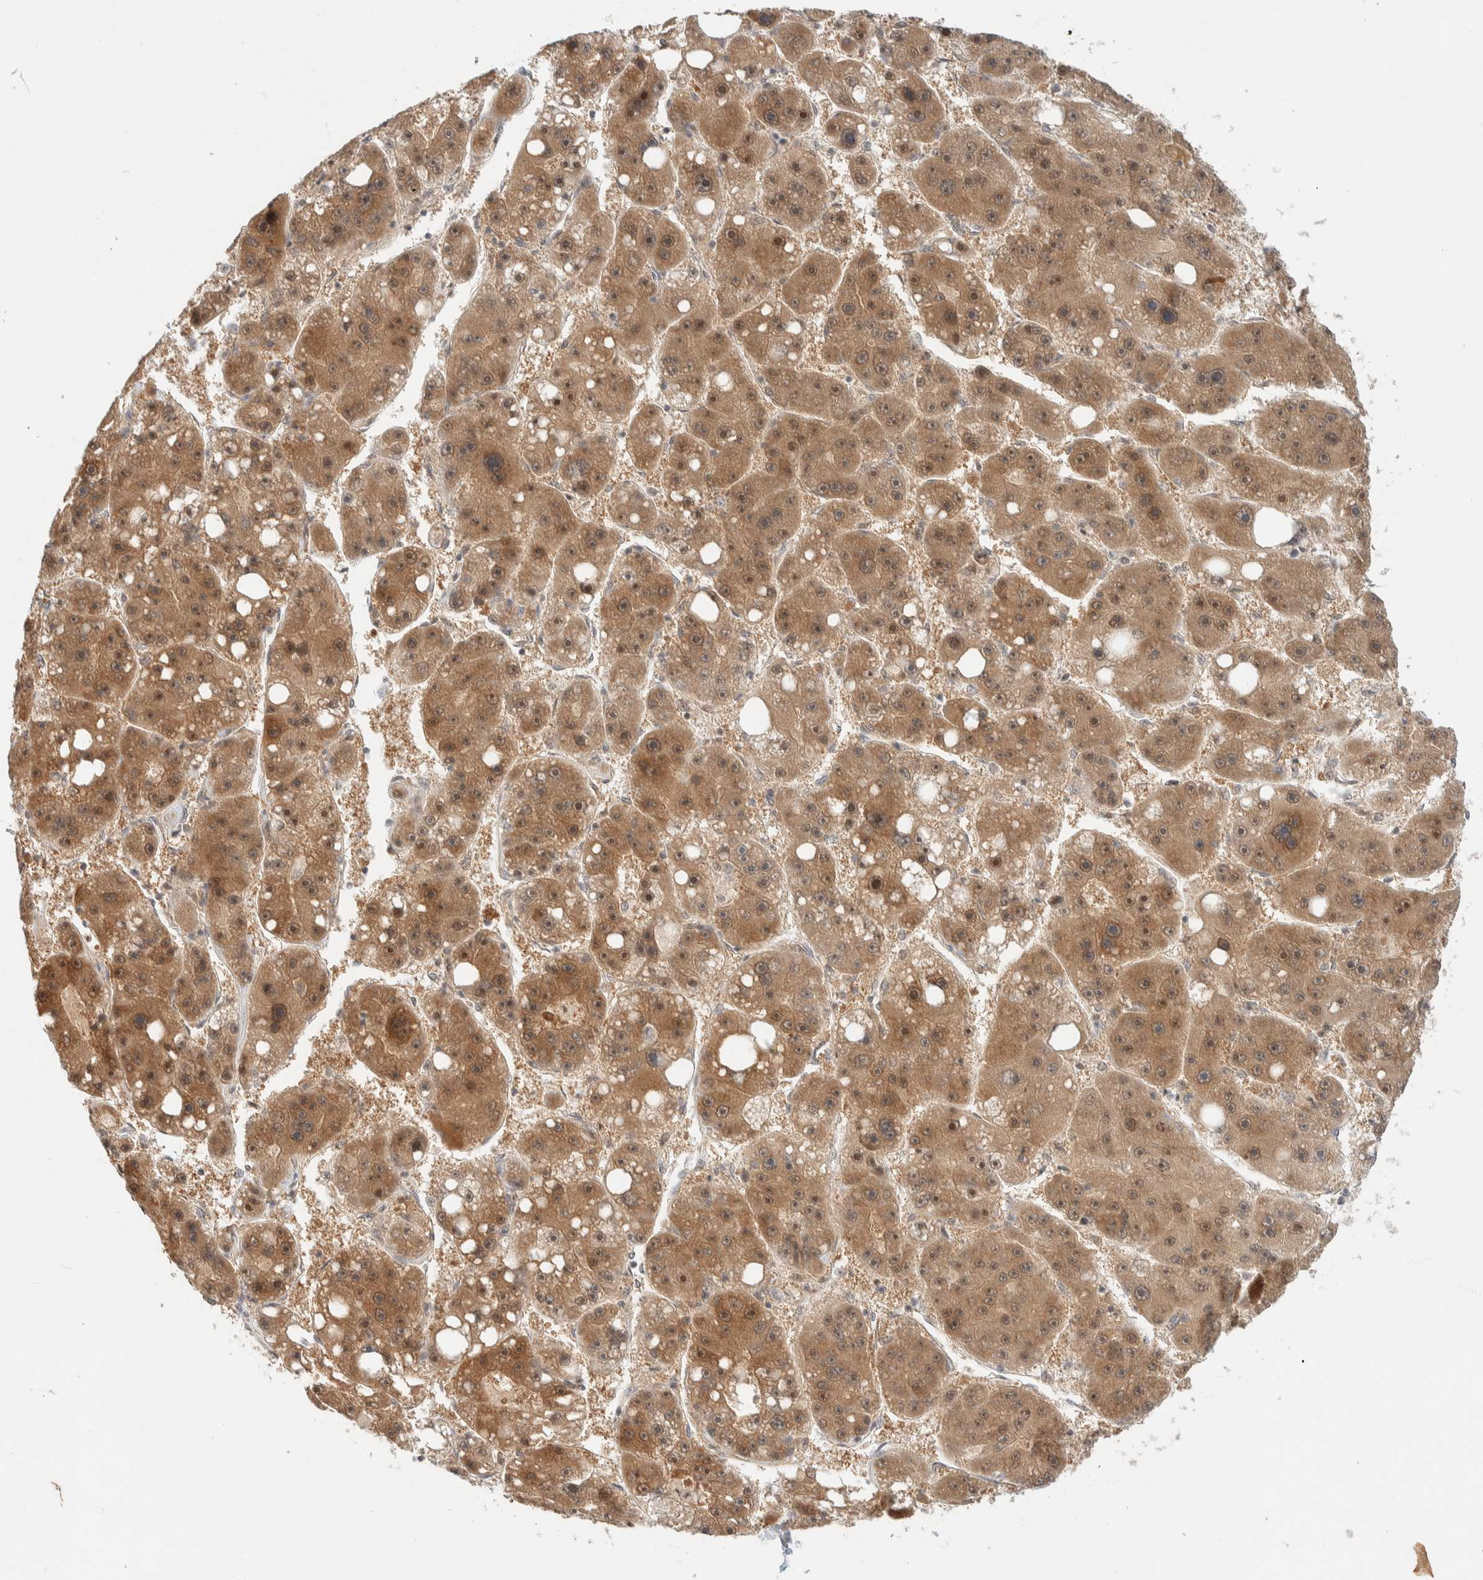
{"staining": {"intensity": "moderate", "quantity": ">75%", "location": "cytoplasmic/membranous"}, "tissue": "liver cancer", "cell_type": "Tumor cells", "image_type": "cancer", "snomed": [{"axis": "morphology", "description": "Carcinoma, Hepatocellular, NOS"}, {"axis": "topography", "description": "Liver"}], "caption": "Human liver cancer (hepatocellular carcinoma) stained with a protein marker exhibits moderate staining in tumor cells.", "gene": "C8orf76", "patient": {"sex": "female", "age": 61}}